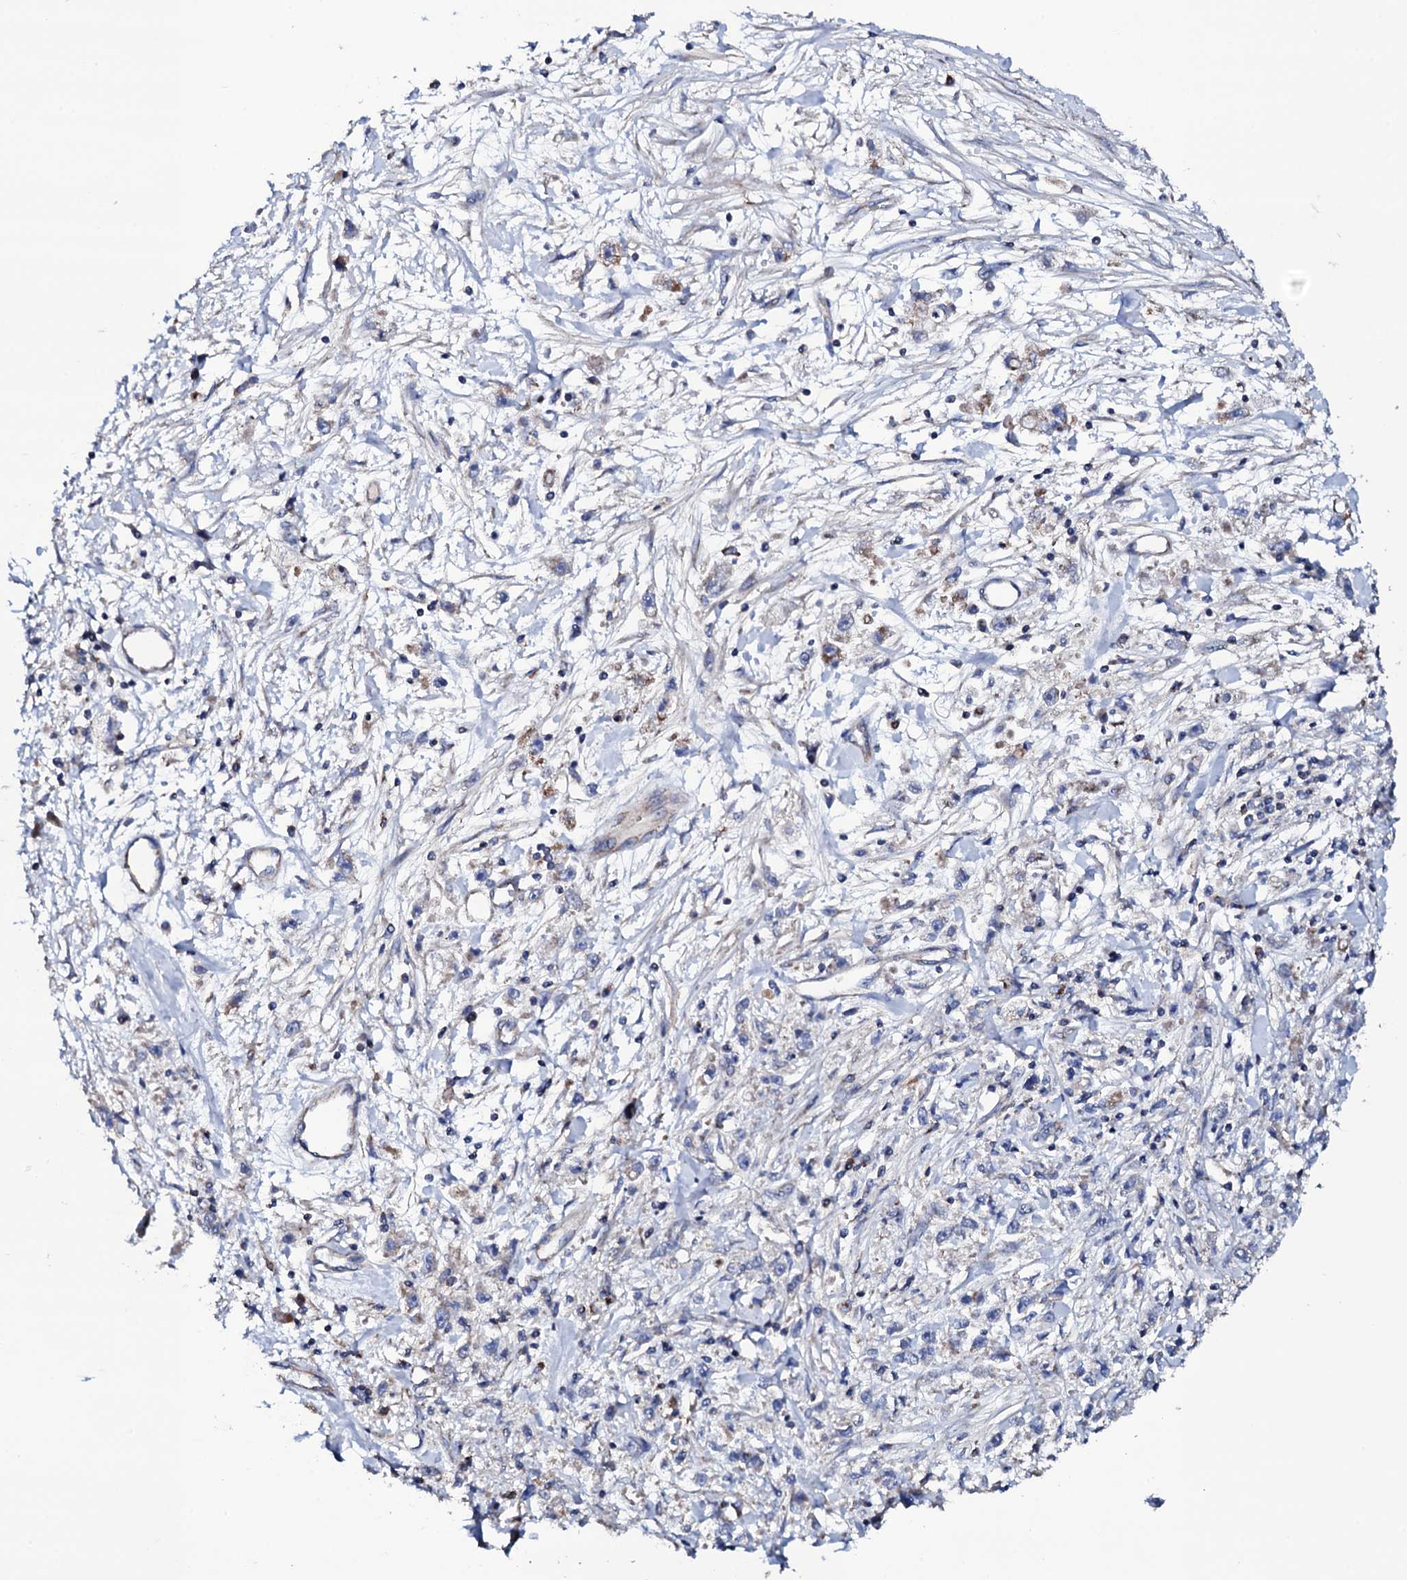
{"staining": {"intensity": "moderate", "quantity": "<25%", "location": "cytoplasmic/membranous"}, "tissue": "stomach cancer", "cell_type": "Tumor cells", "image_type": "cancer", "snomed": [{"axis": "morphology", "description": "Adenocarcinoma, NOS"}, {"axis": "topography", "description": "Stomach"}], "caption": "This is a histology image of immunohistochemistry staining of stomach cancer (adenocarcinoma), which shows moderate expression in the cytoplasmic/membranous of tumor cells.", "gene": "TCAF2", "patient": {"sex": "female", "age": 59}}